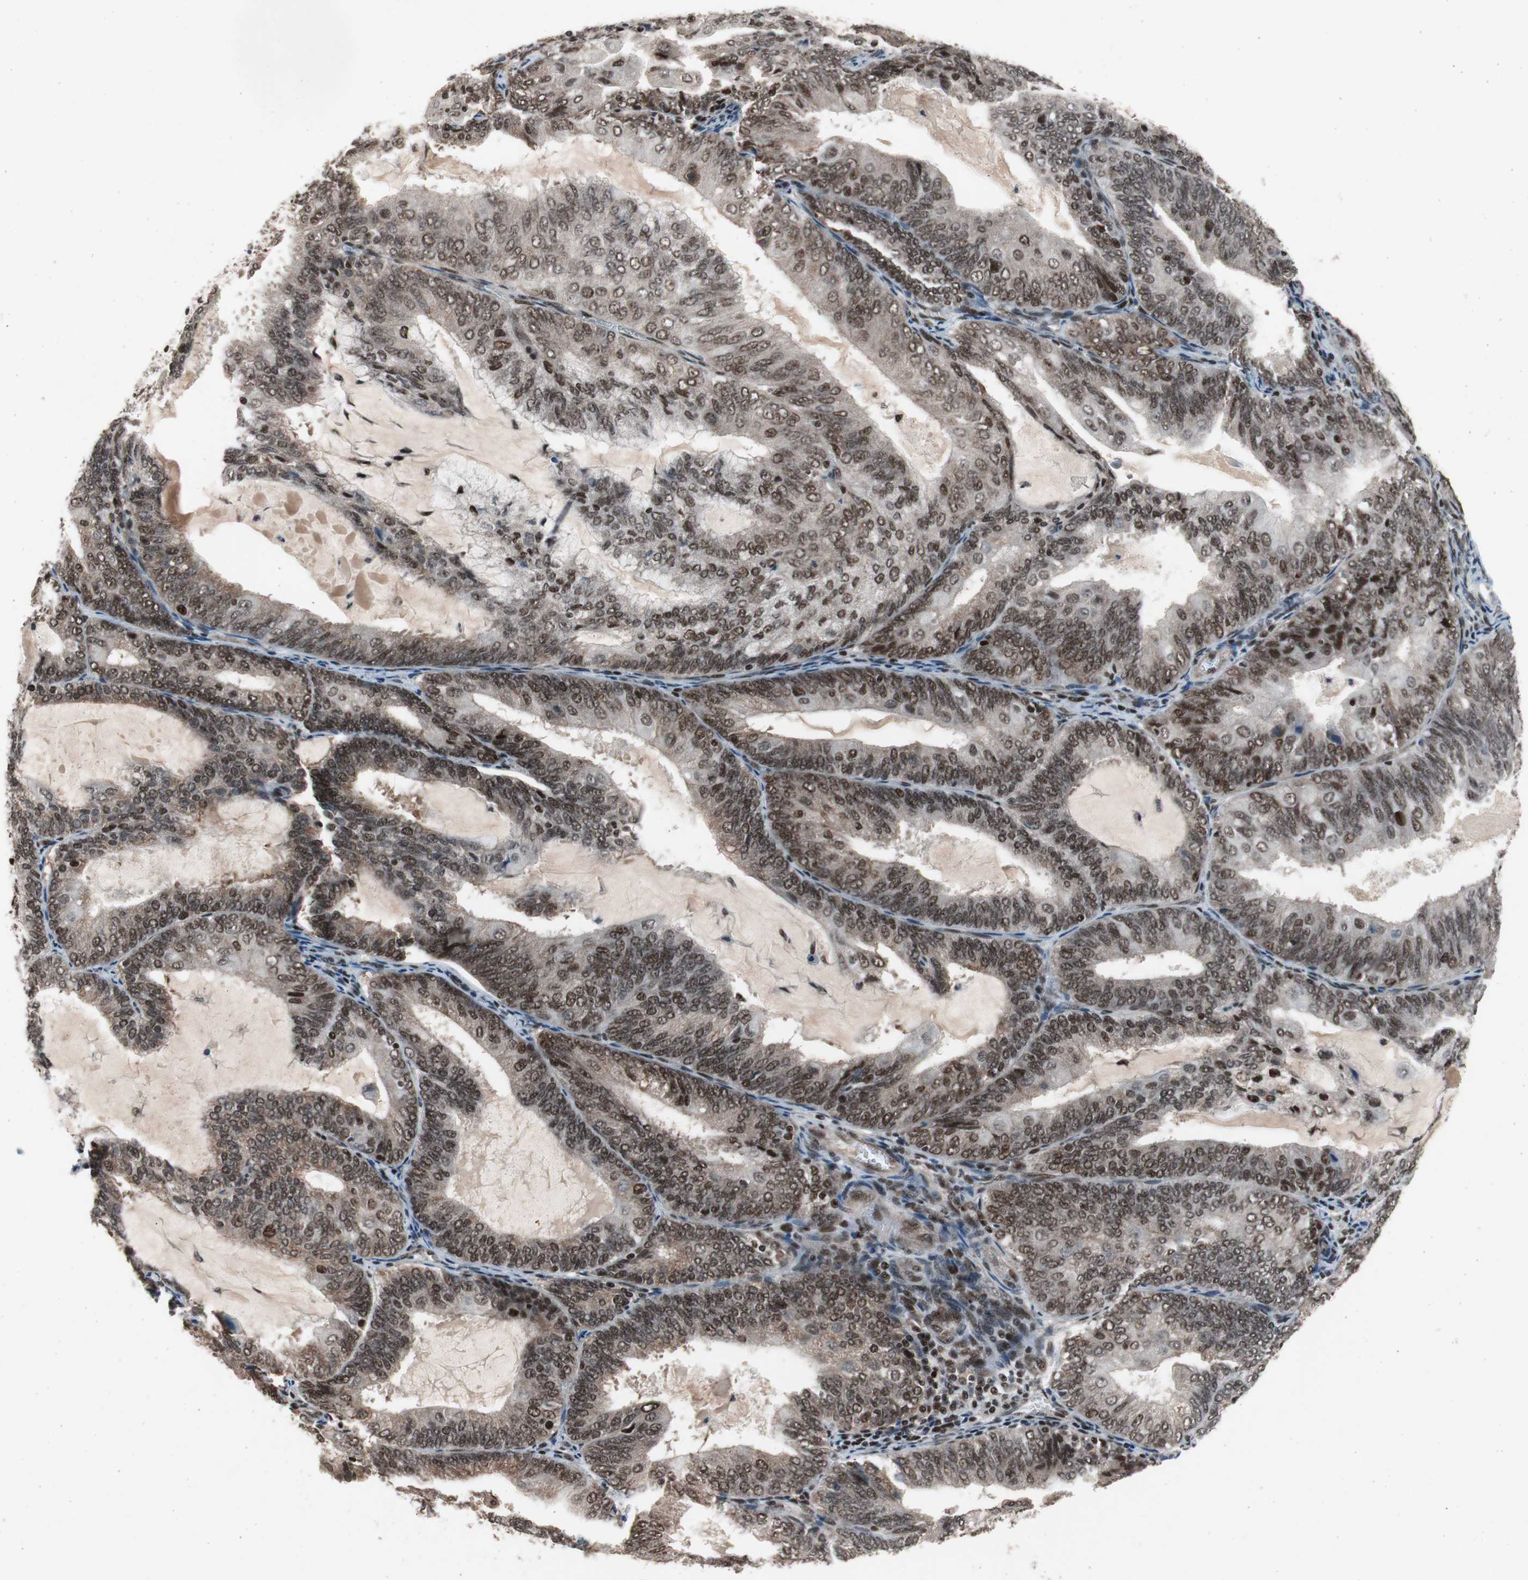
{"staining": {"intensity": "strong", "quantity": ">75%", "location": "nuclear"}, "tissue": "endometrial cancer", "cell_type": "Tumor cells", "image_type": "cancer", "snomed": [{"axis": "morphology", "description": "Adenocarcinoma, NOS"}, {"axis": "topography", "description": "Endometrium"}], "caption": "This image shows endometrial cancer stained with IHC to label a protein in brown. The nuclear of tumor cells show strong positivity for the protein. Nuclei are counter-stained blue.", "gene": "RPA1", "patient": {"sex": "female", "age": 81}}